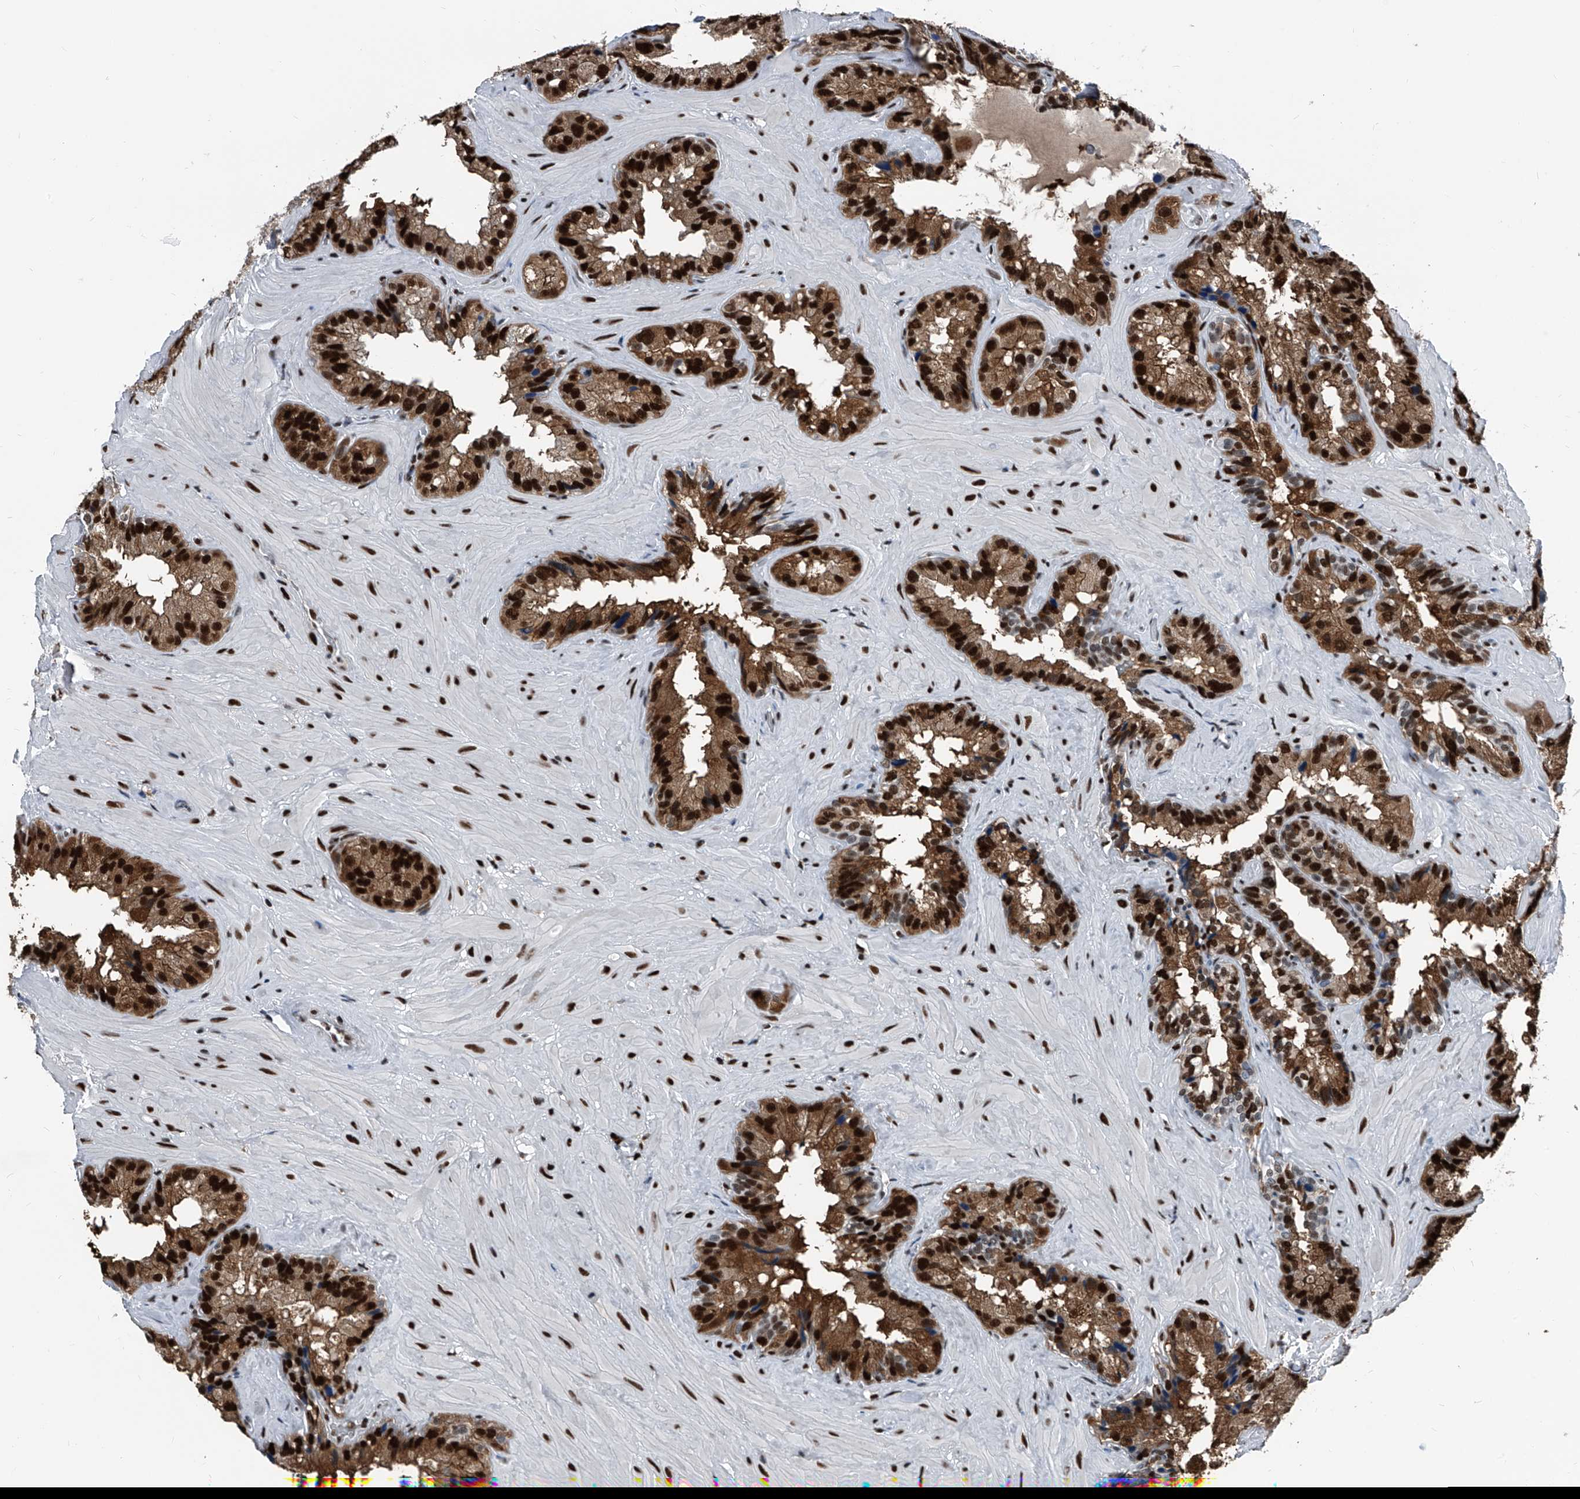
{"staining": {"intensity": "strong", "quantity": "25%-75%", "location": "nuclear"}, "tissue": "seminal vesicle", "cell_type": "Glandular cells", "image_type": "normal", "snomed": [{"axis": "morphology", "description": "Normal tissue, NOS"}, {"axis": "topography", "description": "Prostate"}, {"axis": "topography", "description": "Seminal veicle"}], "caption": "Immunohistochemistry of unremarkable human seminal vesicle reveals high levels of strong nuclear staining in about 25%-75% of glandular cells.", "gene": "FKBP5", "patient": {"sex": "male", "age": 68}}